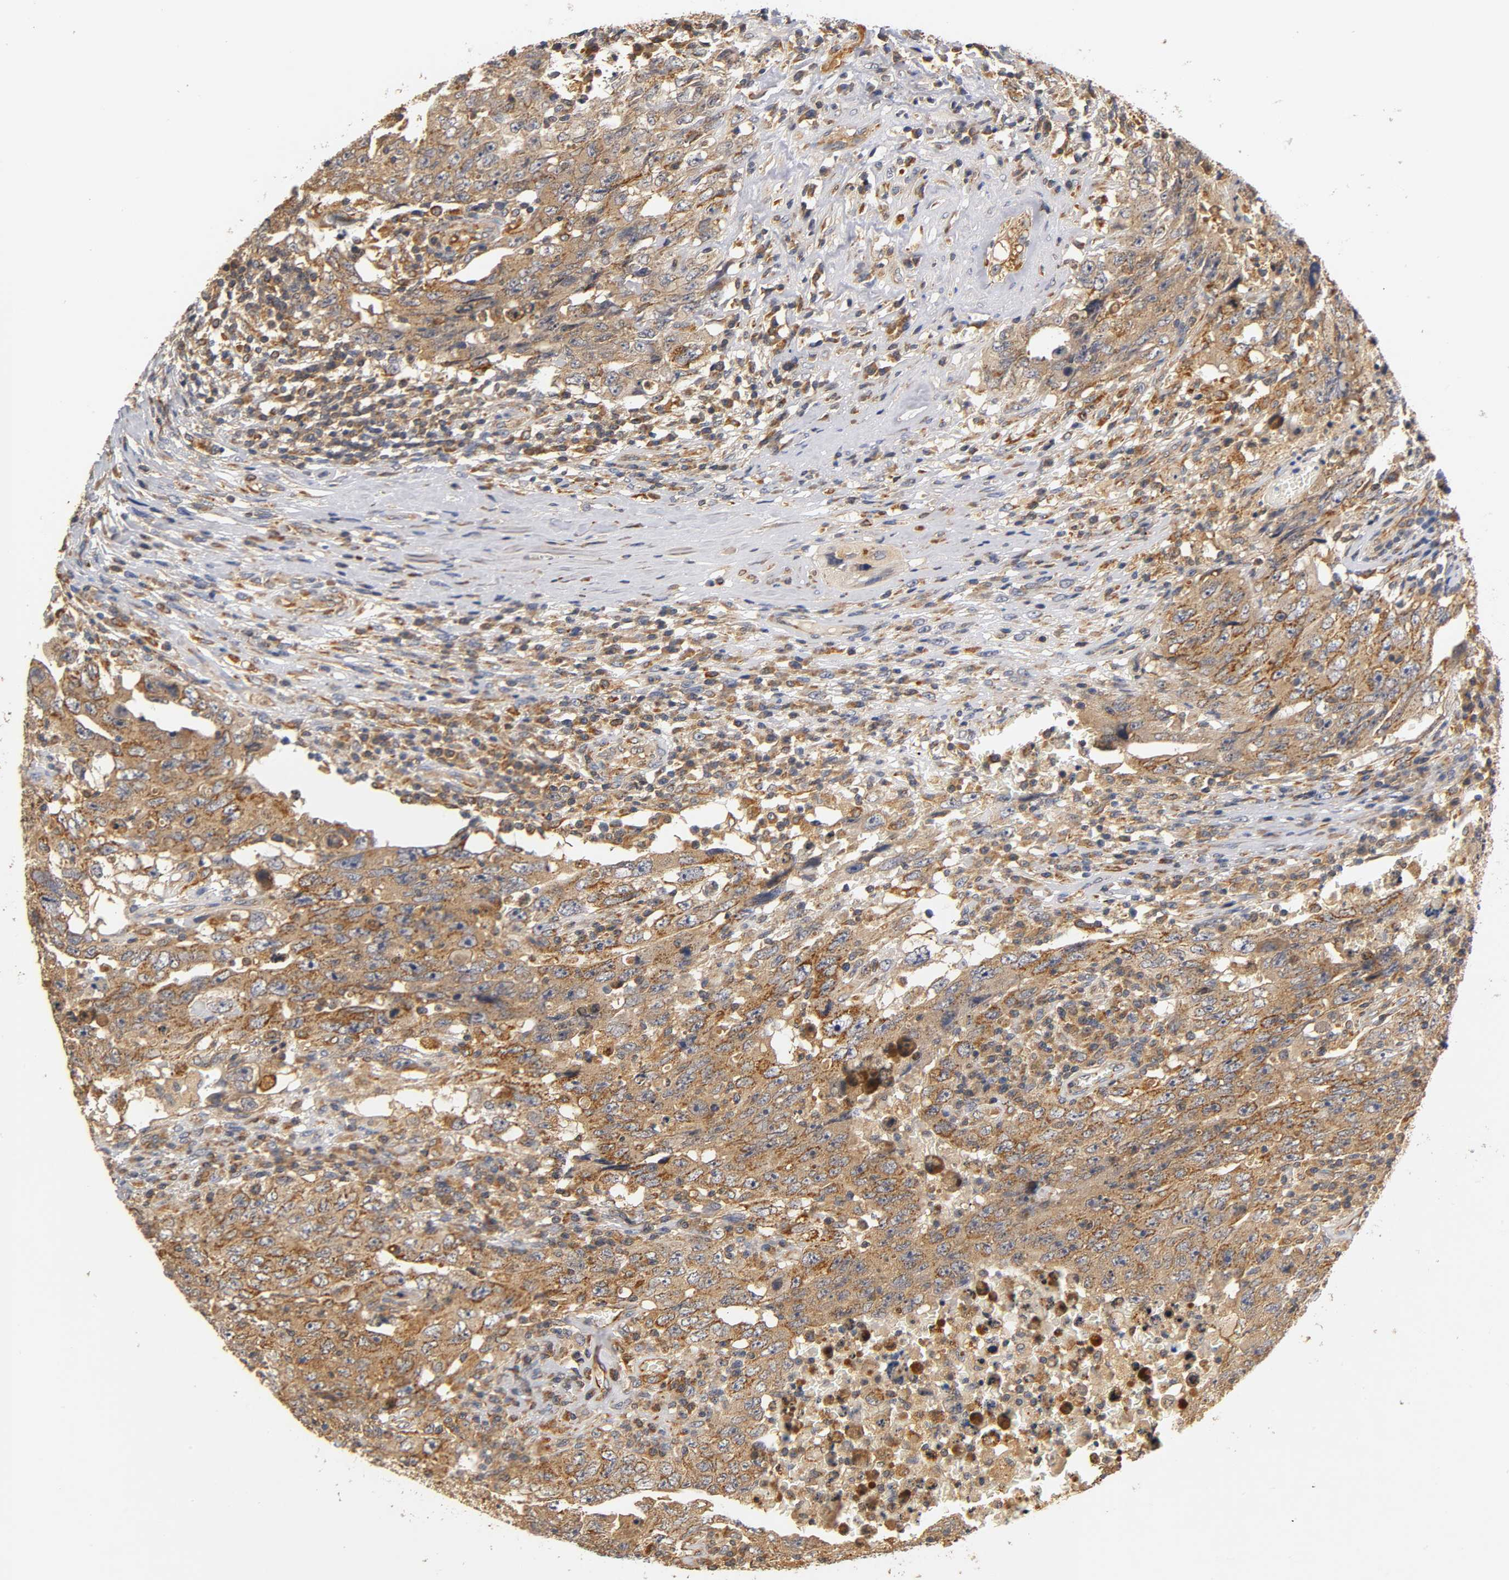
{"staining": {"intensity": "strong", "quantity": ">75%", "location": "cytoplasmic/membranous"}, "tissue": "testis cancer", "cell_type": "Tumor cells", "image_type": "cancer", "snomed": [{"axis": "morphology", "description": "Carcinoma, Embryonal, NOS"}, {"axis": "topography", "description": "Testis"}], "caption": "Immunohistochemistry micrograph of neoplastic tissue: testis cancer stained using immunohistochemistry (IHC) exhibits high levels of strong protein expression localized specifically in the cytoplasmic/membranous of tumor cells, appearing as a cytoplasmic/membranous brown color.", "gene": "SCAP", "patient": {"sex": "male", "age": 26}}